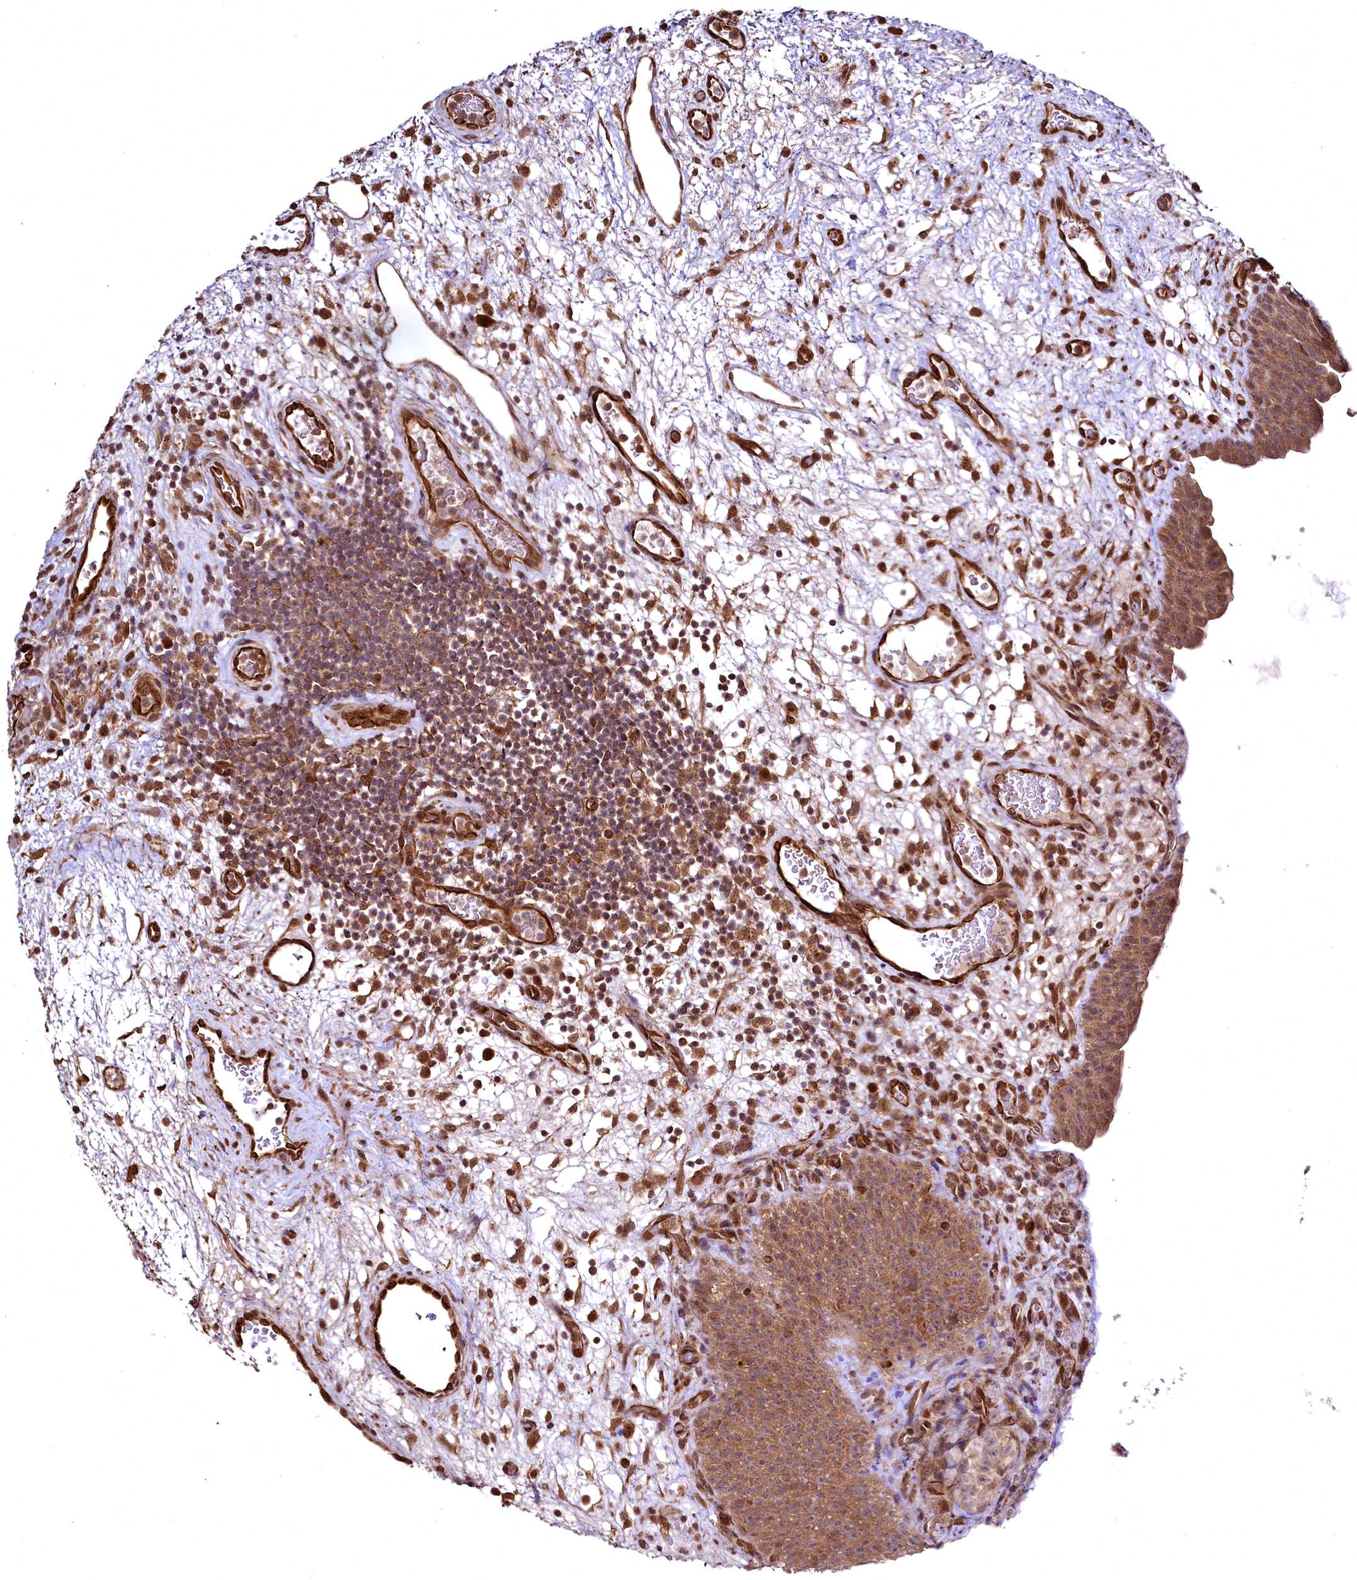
{"staining": {"intensity": "moderate", "quantity": ">75%", "location": "cytoplasmic/membranous"}, "tissue": "urinary bladder", "cell_type": "Urothelial cells", "image_type": "normal", "snomed": [{"axis": "morphology", "description": "Normal tissue, NOS"}, {"axis": "topography", "description": "Urinary bladder"}], "caption": "Immunohistochemistry (DAB (3,3'-diaminobenzidine)) staining of unremarkable urinary bladder demonstrates moderate cytoplasmic/membranous protein expression in approximately >75% of urothelial cells.", "gene": "TBCEL", "patient": {"sex": "male", "age": 71}}